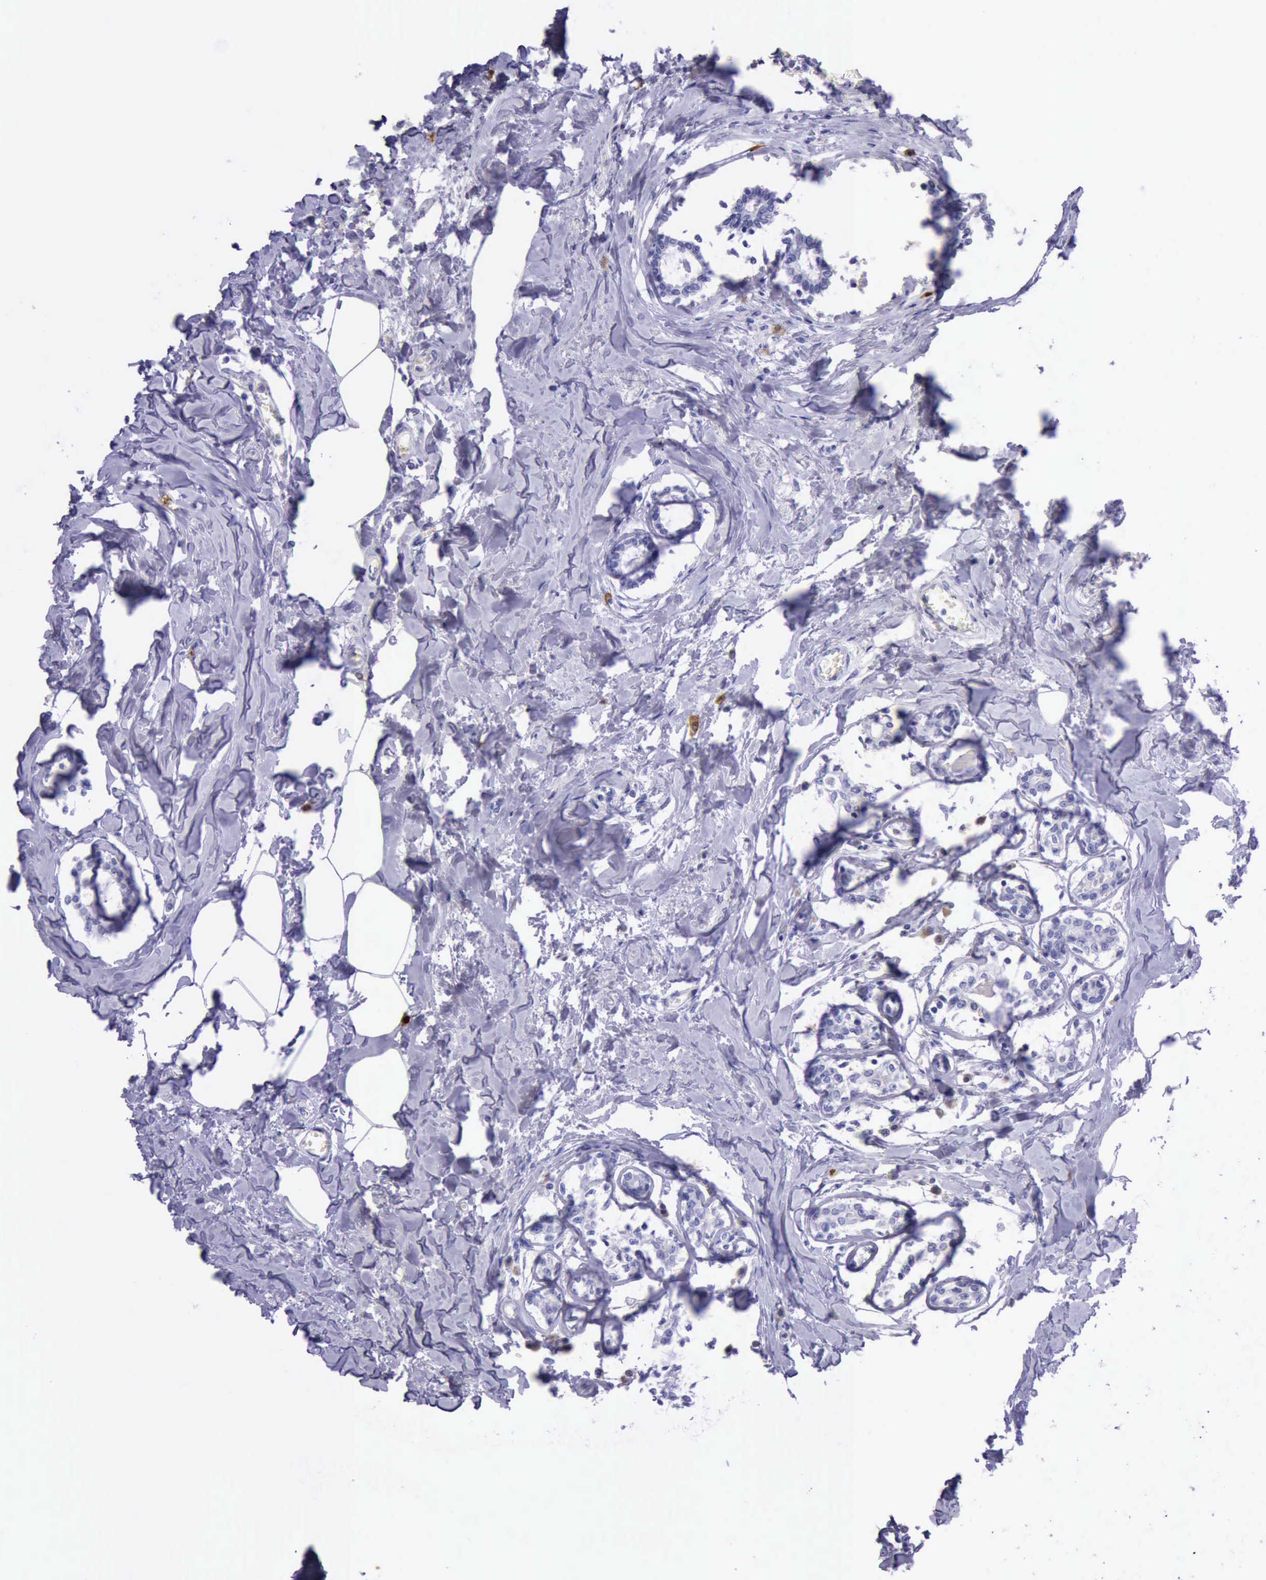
{"staining": {"intensity": "negative", "quantity": "none", "location": "none"}, "tissue": "breast cancer", "cell_type": "Tumor cells", "image_type": "cancer", "snomed": [{"axis": "morphology", "description": "Lobular carcinoma"}, {"axis": "topography", "description": "Breast"}], "caption": "Protein analysis of breast cancer (lobular carcinoma) exhibits no significant expression in tumor cells.", "gene": "BTK", "patient": {"sex": "female", "age": 51}}